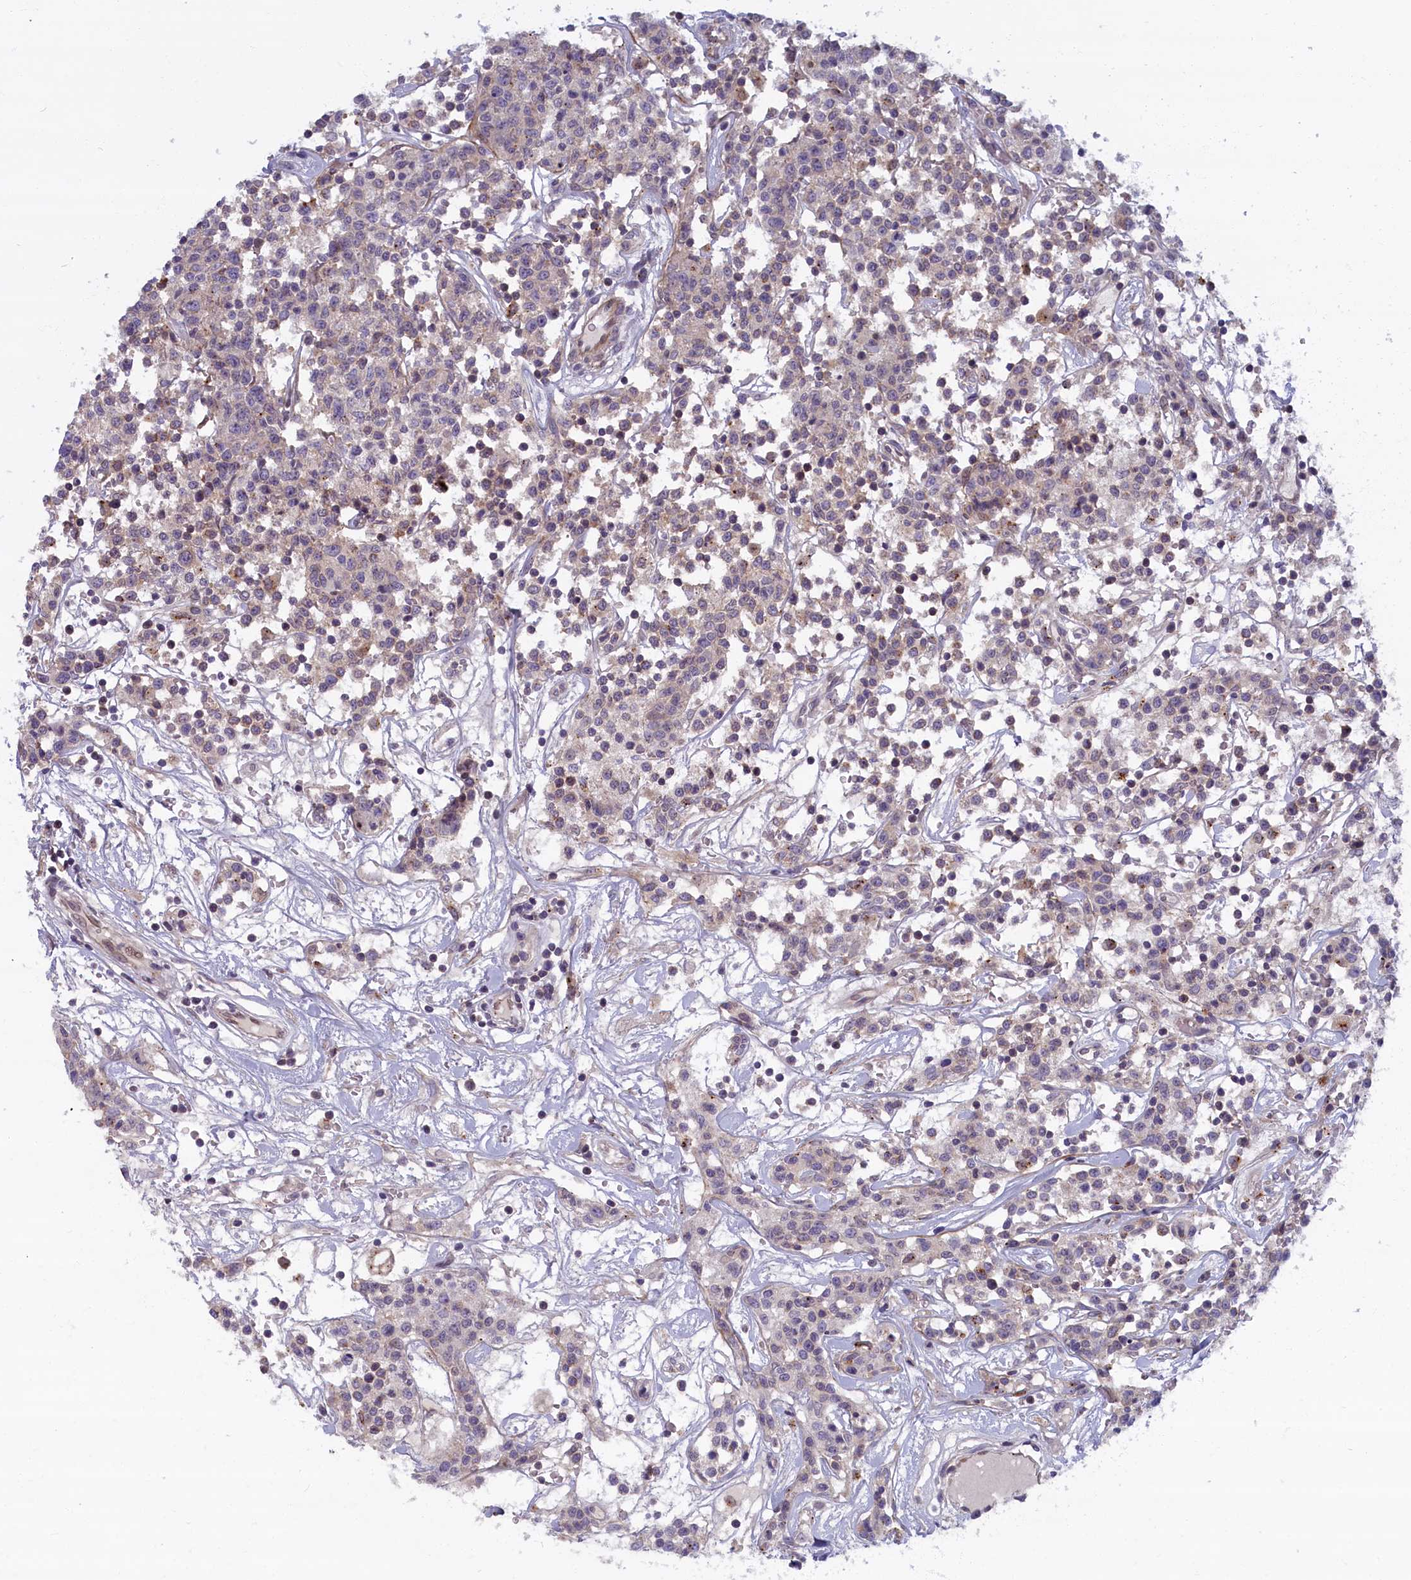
{"staining": {"intensity": "negative", "quantity": "none", "location": "none"}, "tissue": "lymphoma", "cell_type": "Tumor cells", "image_type": "cancer", "snomed": [{"axis": "morphology", "description": "Malignant lymphoma, non-Hodgkin's type, Low grade"}, {"axis": "topography", "description": "Small intestine"}], "caption": "Image shows no significant protein staining in tumor cells of lymphoma.", "gene": "FCSK", "patient": {"sex": "female", "age": 59}}